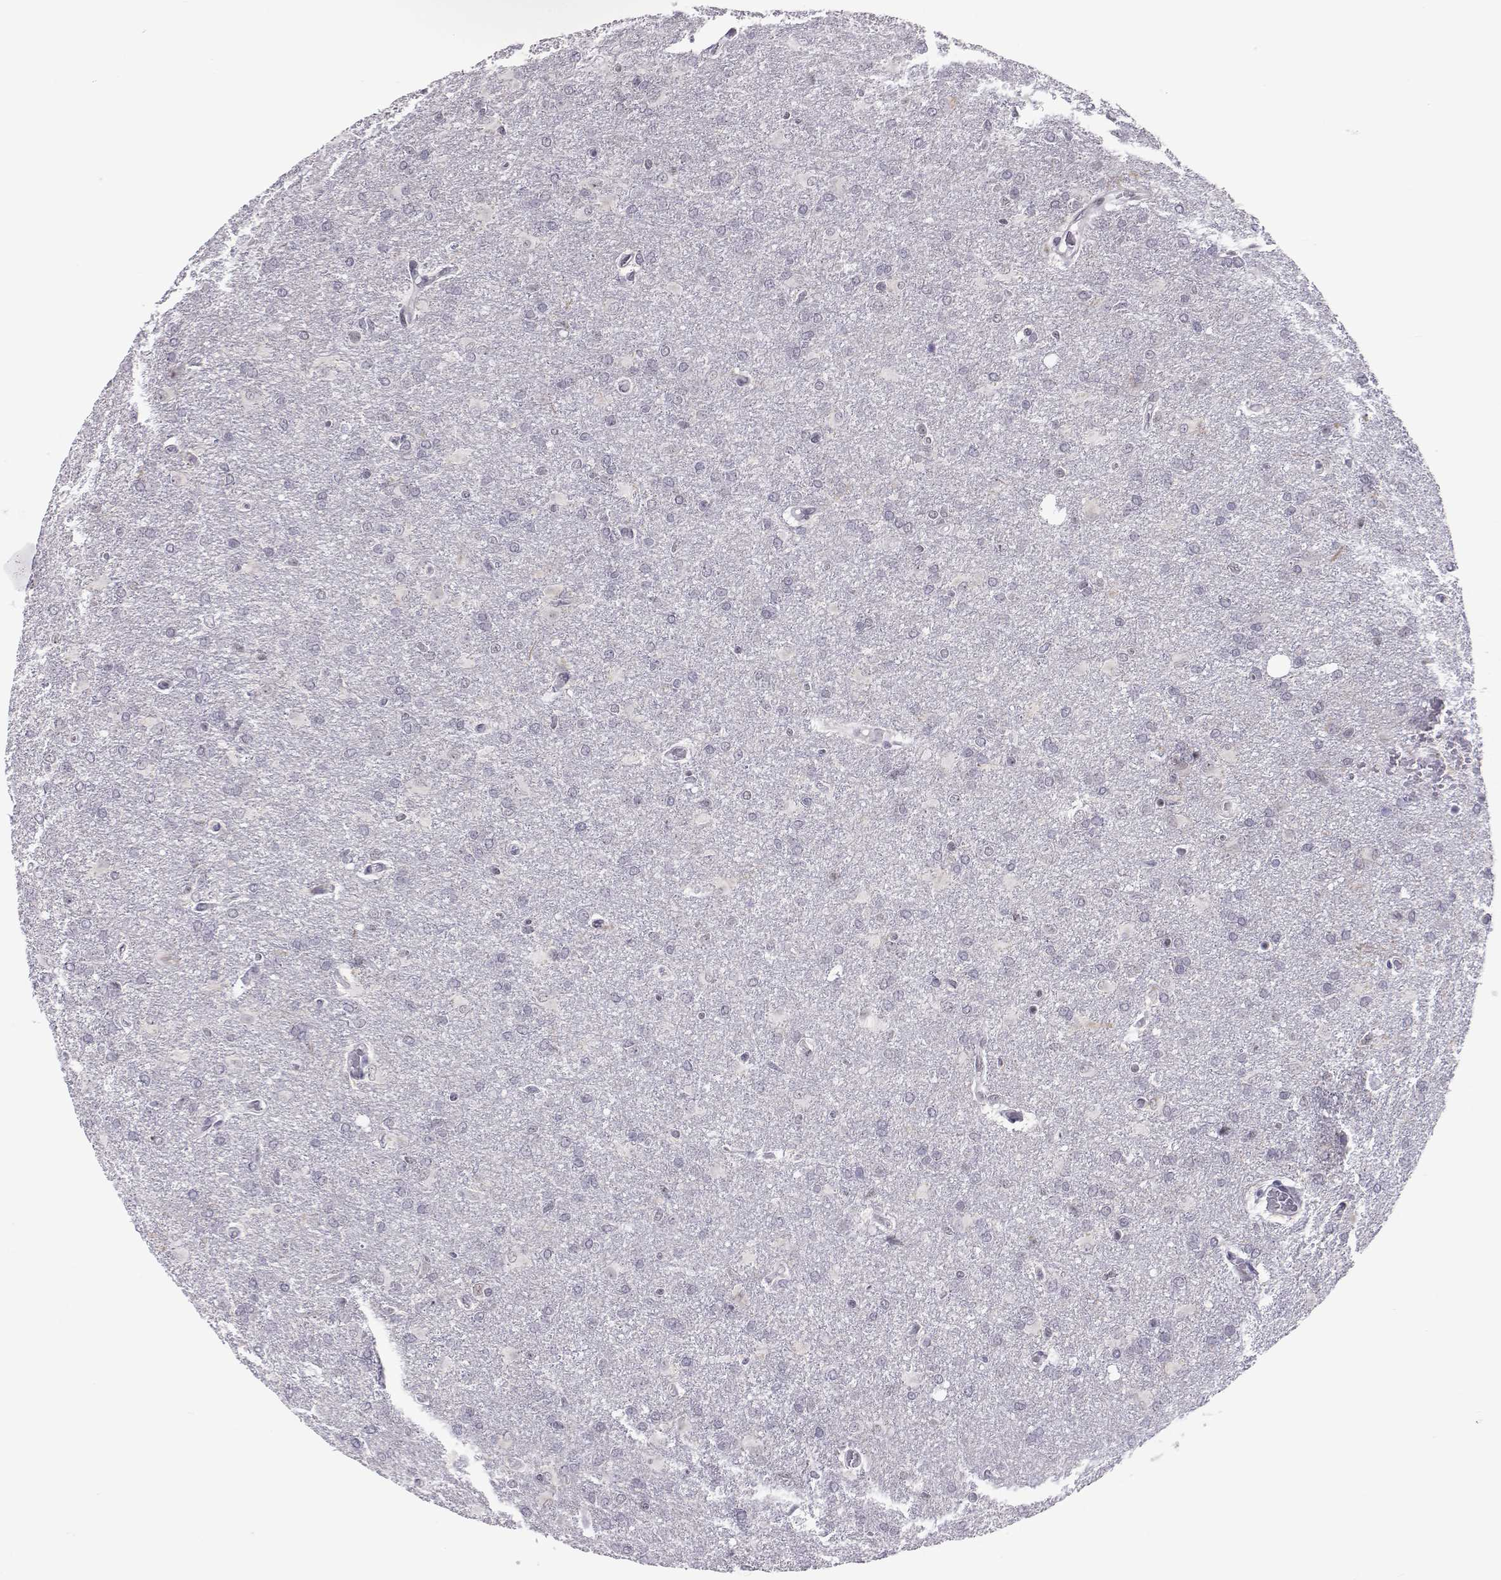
{"staining": {"intensity": "negative", "quantity": "none", "location": "none"}, "tissue": "glioma", "cell_type": "Tumor cells", "image_type": "cancer", "snomed": [{"axis": "morphology", "description": "Glioma, malignant, High grade"}, {"axis": "topography", "description": "Brain"}], "caption": "Protein analysis of glioma reveals no significant staining in tumor cells.", "gene": "SIX6", "patient": {"sex": "male", "age": 68}}